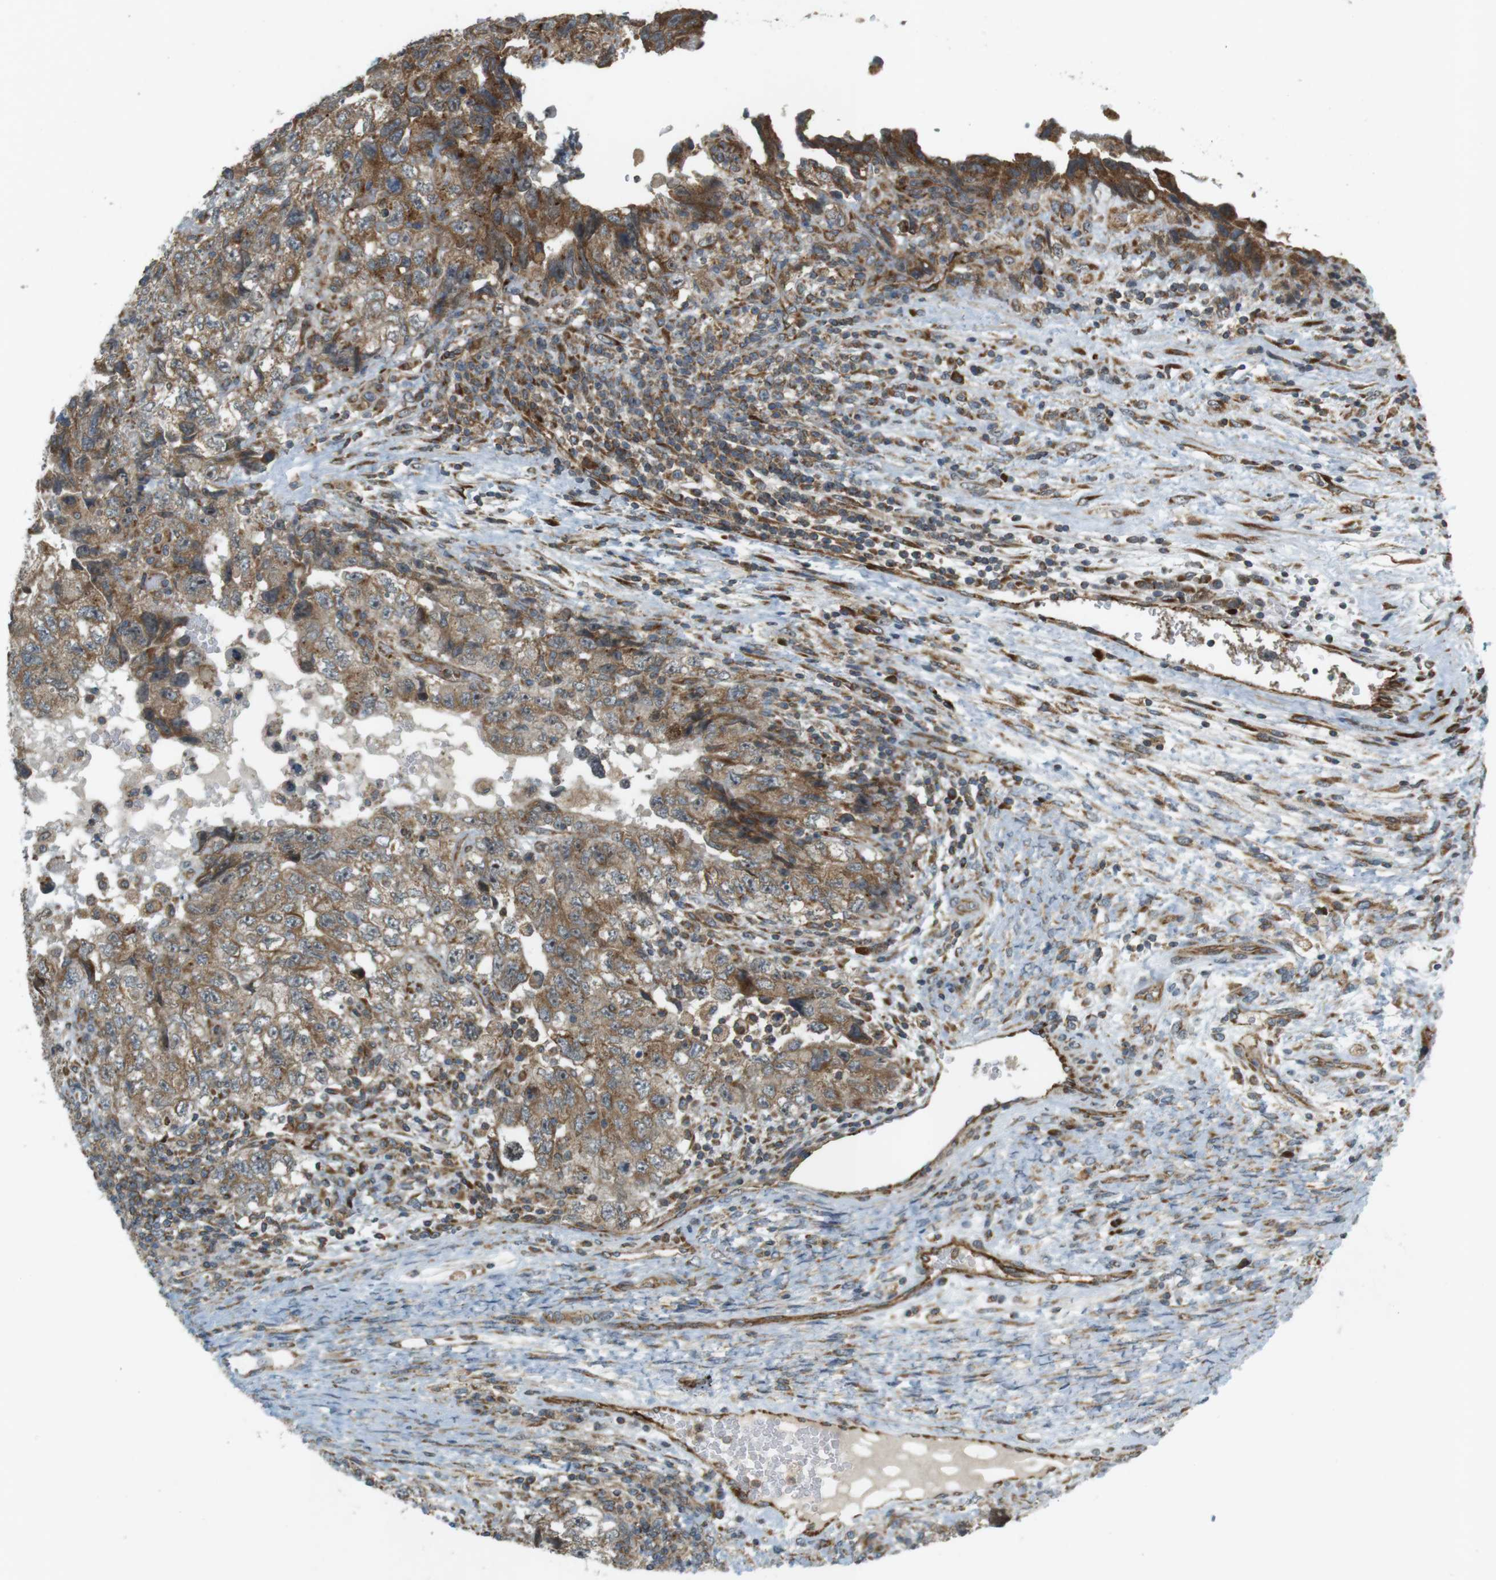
{"staining": {"intensity": "weak", "quantity": ">75%", "location": "cytoplasmic/membranous"}, "tissue": "testis cancer", "cell_type": "Tumor cells", "image_type": "cancer", "snomed": [{"axis": "morphology", "description": "Carcinoma, Embryonal, NOS"}, {"axis": "topography", "description": "Testis"}], "caption": "Human testis embryonal carcinoma stained with a brown dye exhibits weak cytoplasmic/membranous positive expression in about >75% of tumor cells.", "gene": "SLC41A1", "patient": {"sex": "male", "age": 36}}